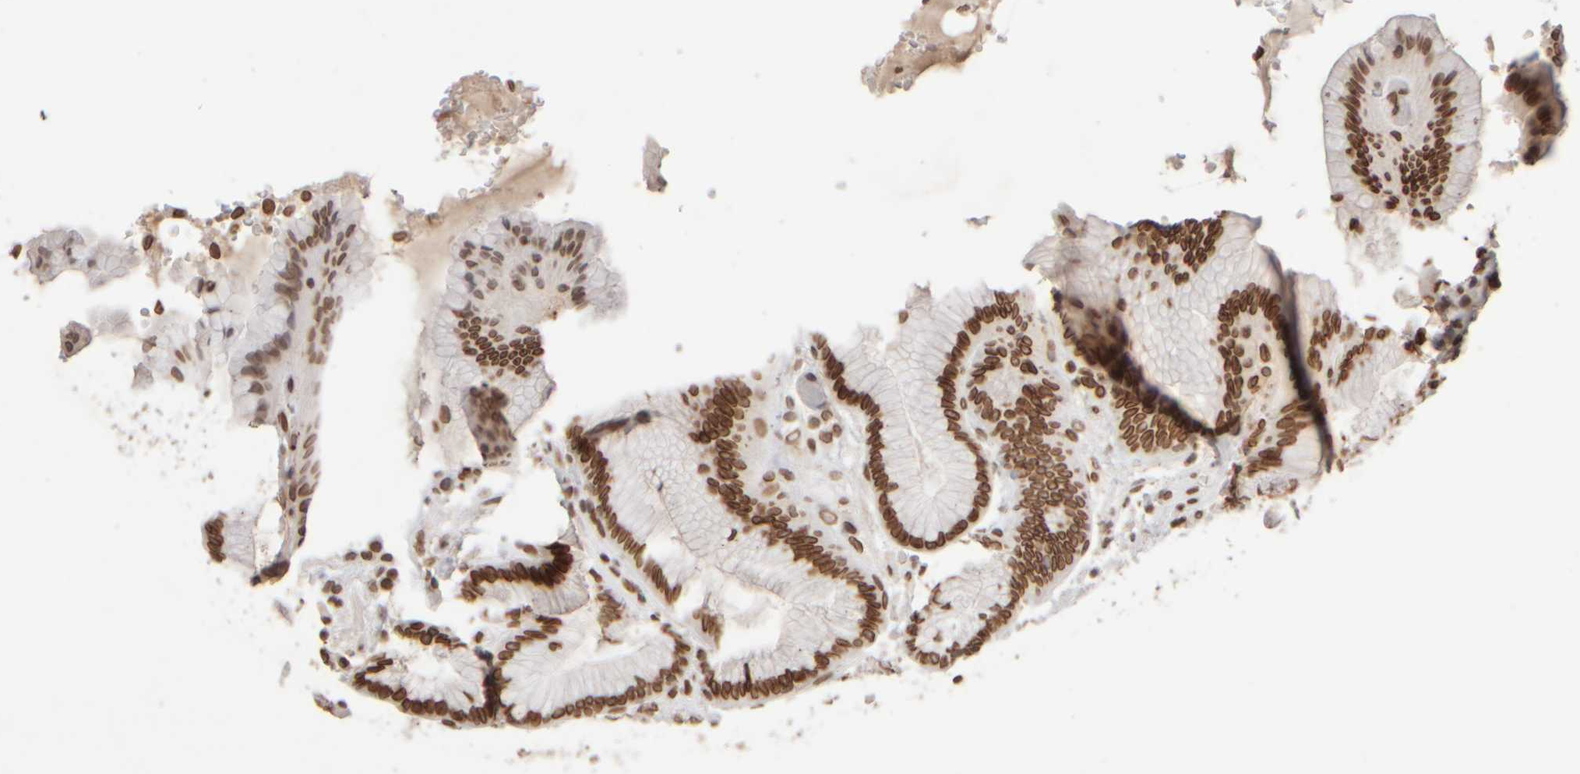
{"staining": {"intensity": "strong", "quantity": ">75%", "location": "cytoplasmic/membranous,nuclear"}, "tissue": "stomach", "cell_type": "Glandular cells", "image_type": "normal", "snomed": [{"axis": "morphology", "description": "Normal tissue, NOS"}, {"axis": "topography", "description": "Stomach"}], "caption": "Immunohistochemistry of benign stomach demonstrates high levels of strong cytoplasmic/membranous,nuclear staining in approximately >75% of glandular cells. (DAB (3,3'-diaminobenzidine) IHC with brightfield microscopy, high magnification).", "gene": "ZC3HC1", "patient": {"sex": "male", "age": 42}}